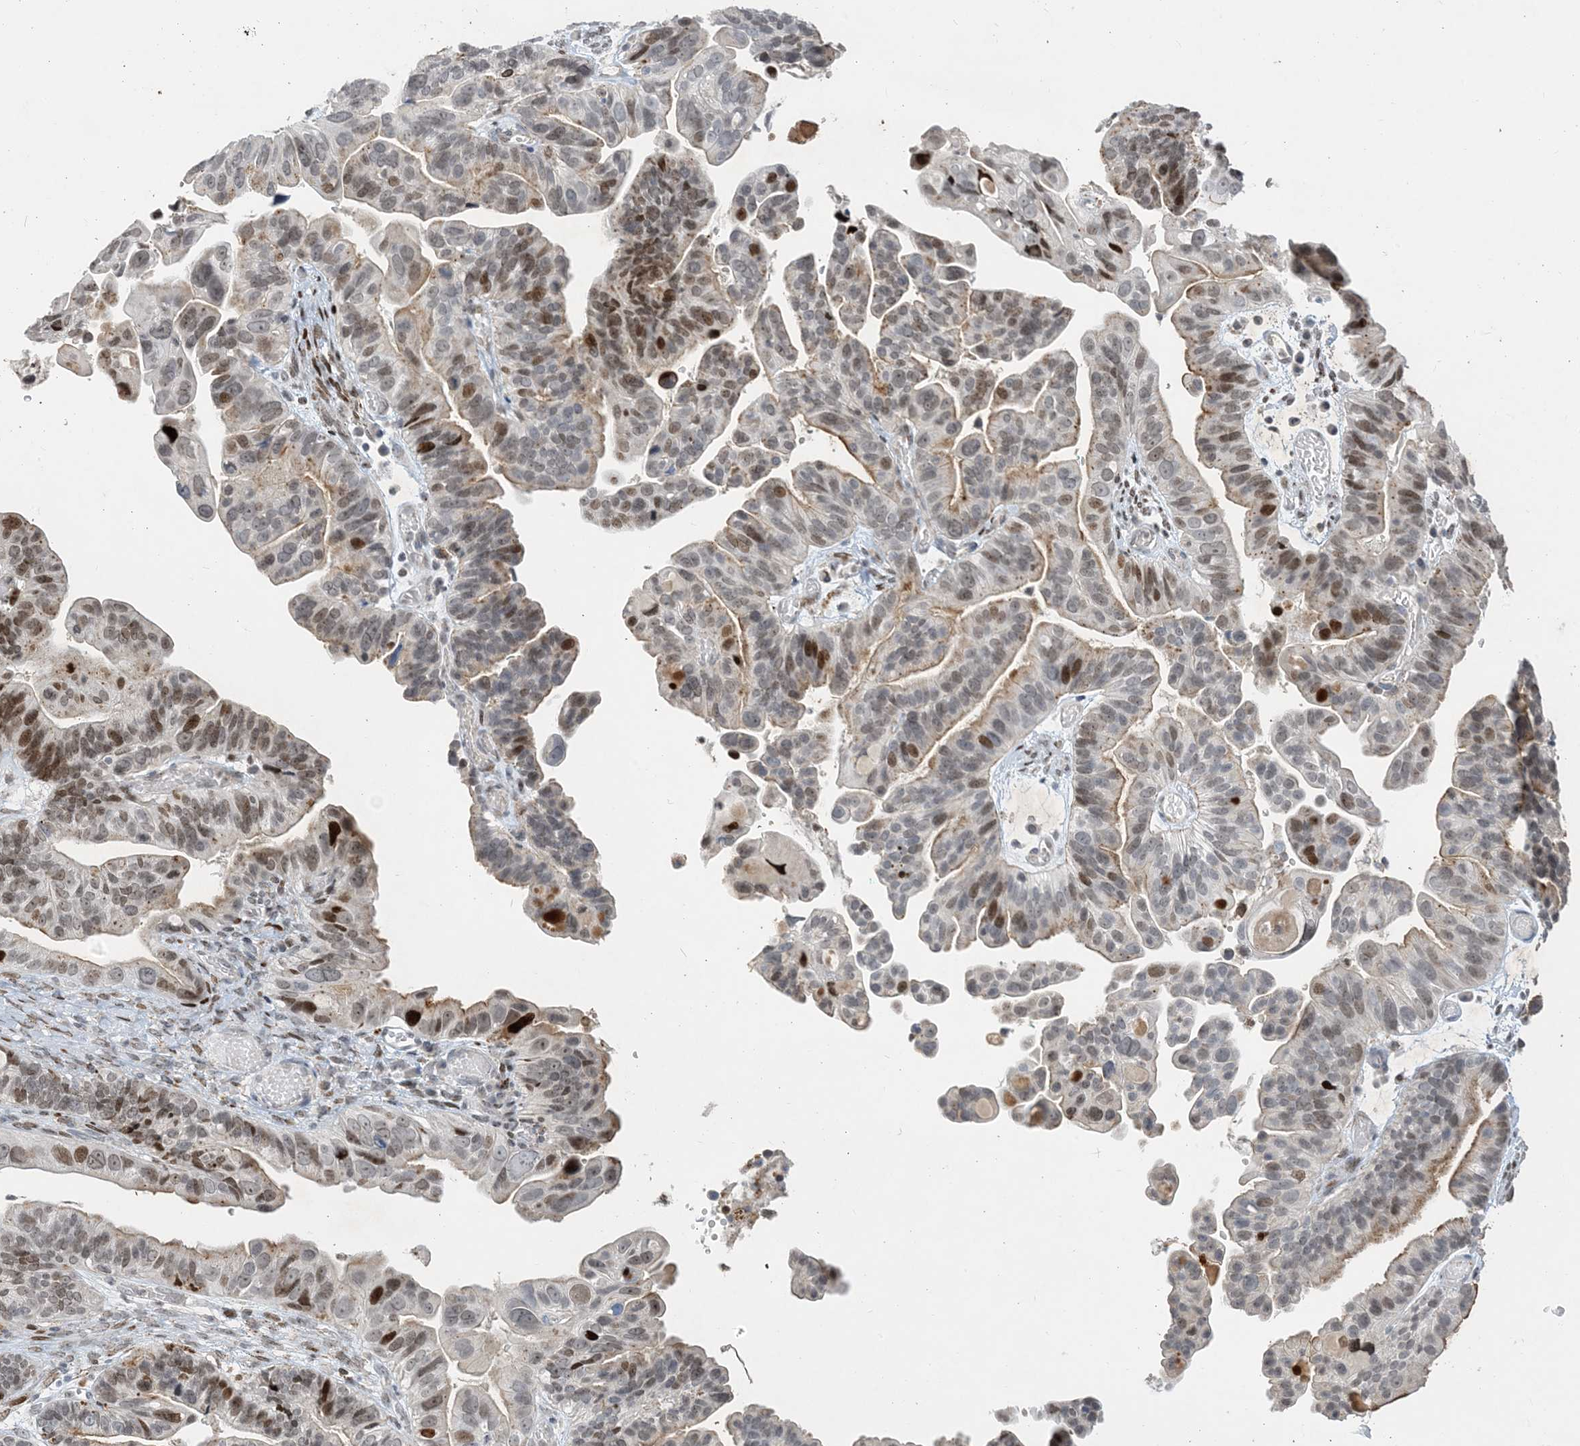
{"staining": {"intensity": "strong", "quantity": "25%-75%", "location": "nuclear"}, "tissue": "ovarian cancer", "cell_type": "Tumor cells", "image_type": "cancer", "snomed": [{"axis": "morphology", "description": "Cystadenocarcinoma, serous, NOS"}, {"axis": "topography", "description": "Ovary"}], "caption": "This micrograph reveals immunohistochemistry staining of human ovarian serous cystadenocarcinoma, with high strong nuclear staining in about 25%-75% of tumor cells.", "gene": "SLC25A53", "patient": {"sex": "female", "age": 56}}